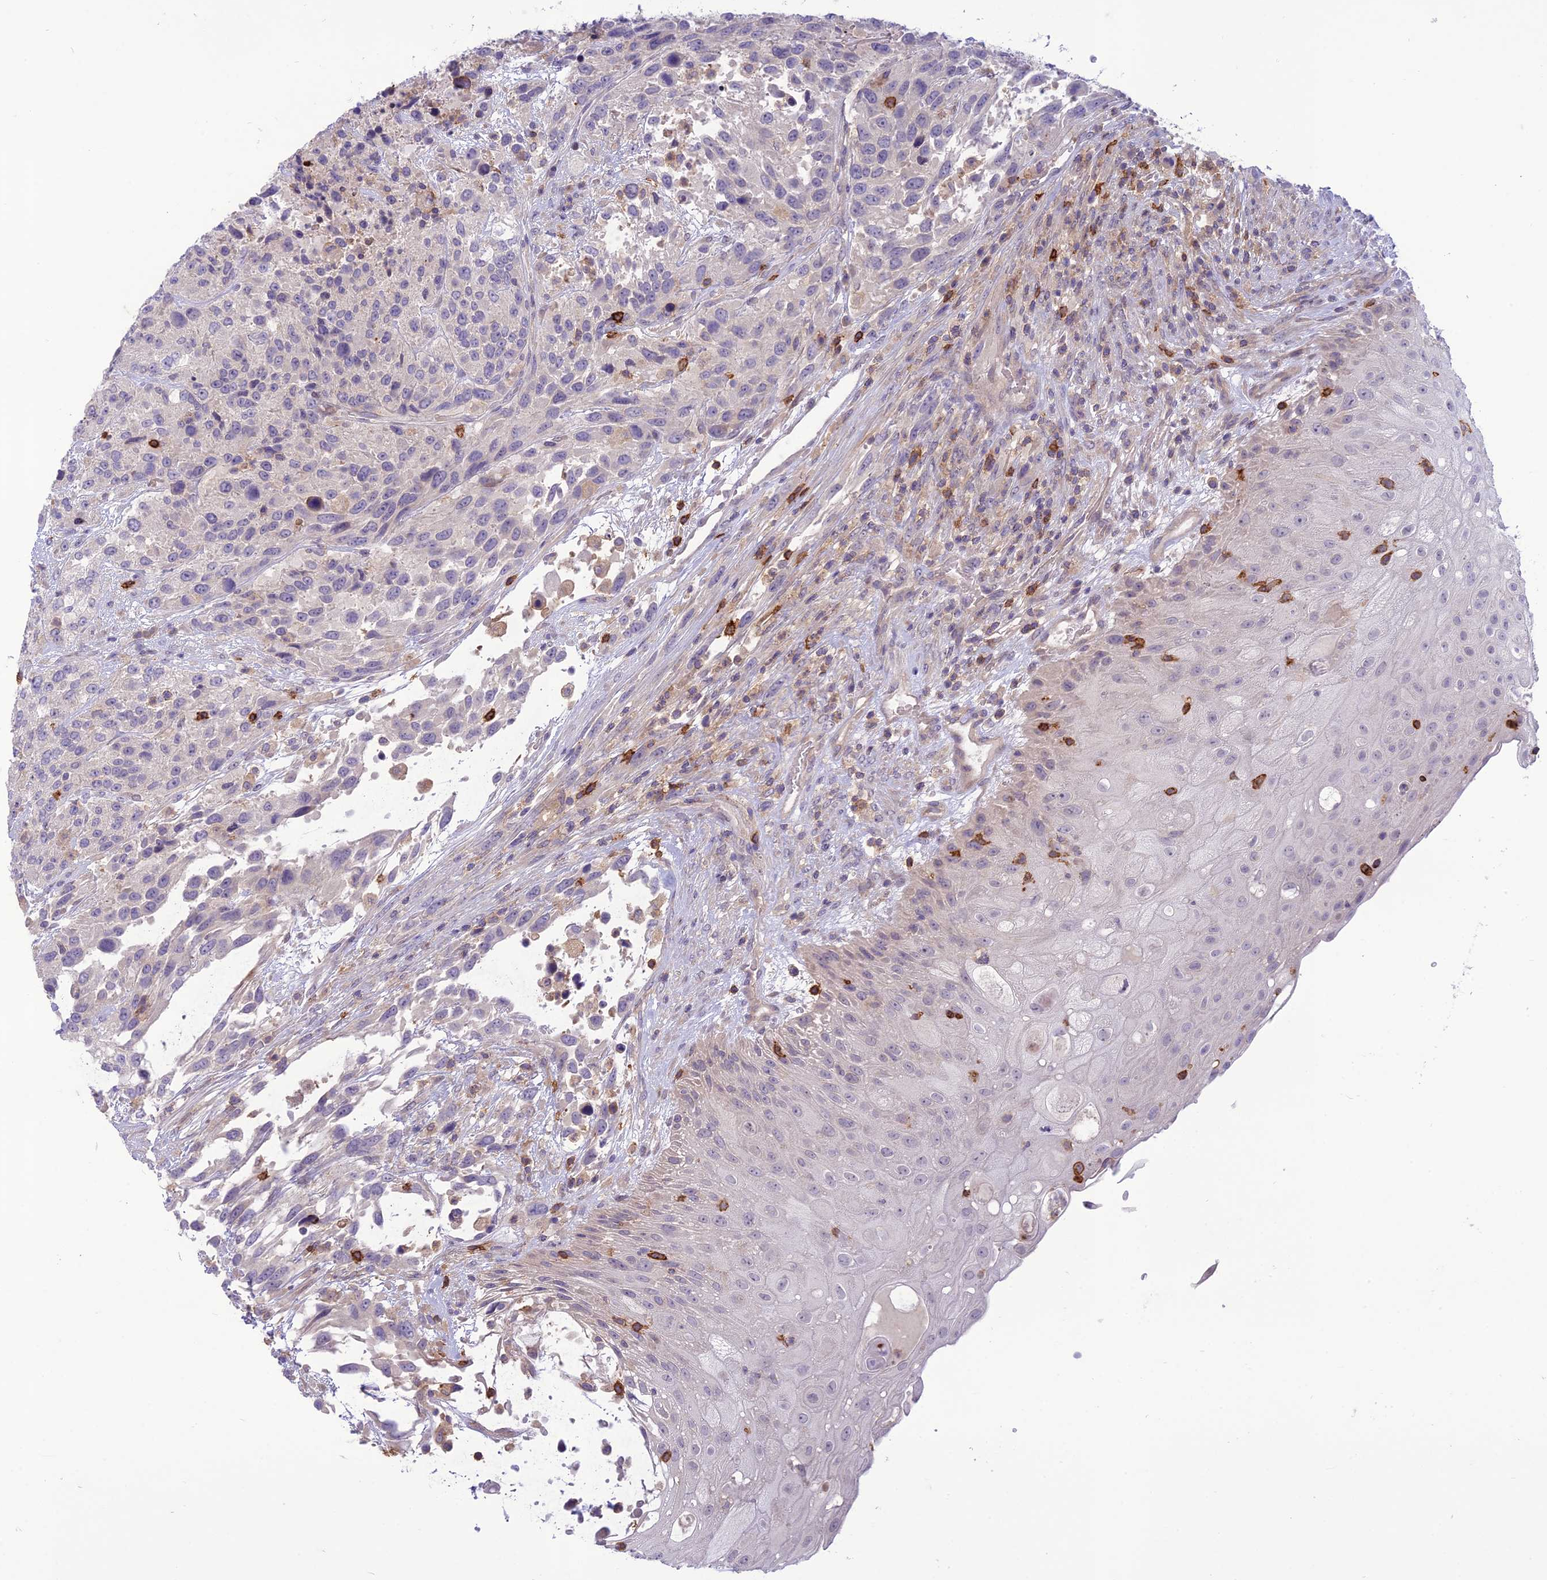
{"staining": {"intensity": "negative", "quantity": "none", "location": "none"}, "tissue": "urothelial cancer", "cell_type": "Tumor cells", "image_type": "cancer", "snomed": [{"axis": "morphology", "description": "Urothelial carcinoma, High grade"}, {"axis": "topography", "description": "Urinary bladder"}], "caption": "Urothelial cancer was stained to show a protein in brown. There is no significant staining in tumor cells. (DAB IHC visualized using brightfield microscopy, high magnification).", "gene": "ITGAE", "patient": {"sex": "female", "age": 70}}